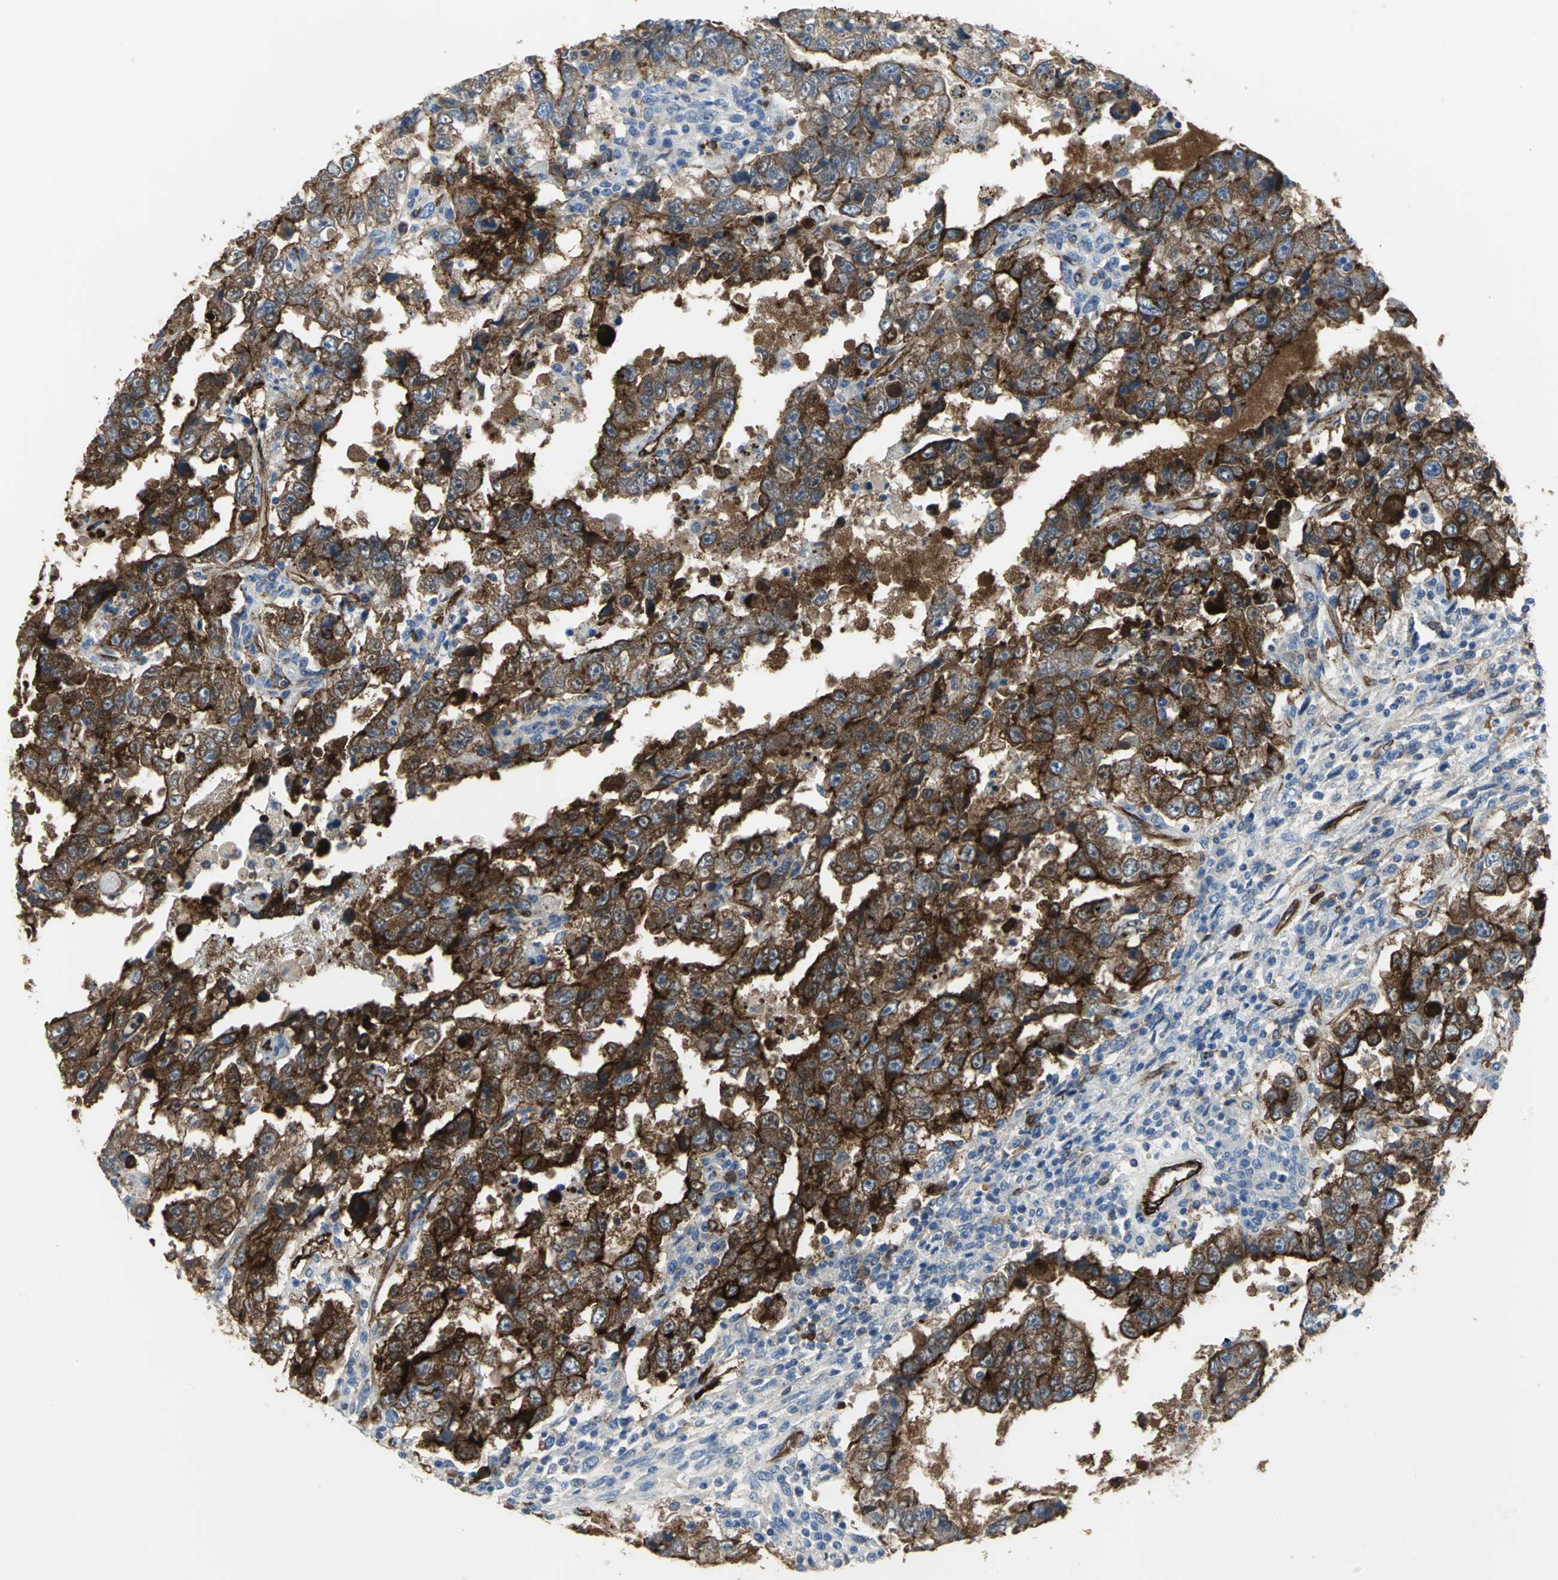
{"staining": {"intensity": "strong", "quantity": ">75%", "location": "cytoplasmic/membranous"}, "tissue": "testis cancer", "cell_type": "Tumor cells", "image_type": "cancer", "snomed": [{"axis": "morphology", "description": "Carcinoma, Embryonal, NOS"}, {"axis": "topography", "description": "Testis"}], "caption": "The photomicrograph demonstrates immunohistochemical staining of testis cancer. There is strong cytoplasmic/membranous positivity is seen in approximately >75% of tumor cells. Nuclei are stained in blue.", "gene": "FLNB", "patient": {"sex": "male", "age": 26}}